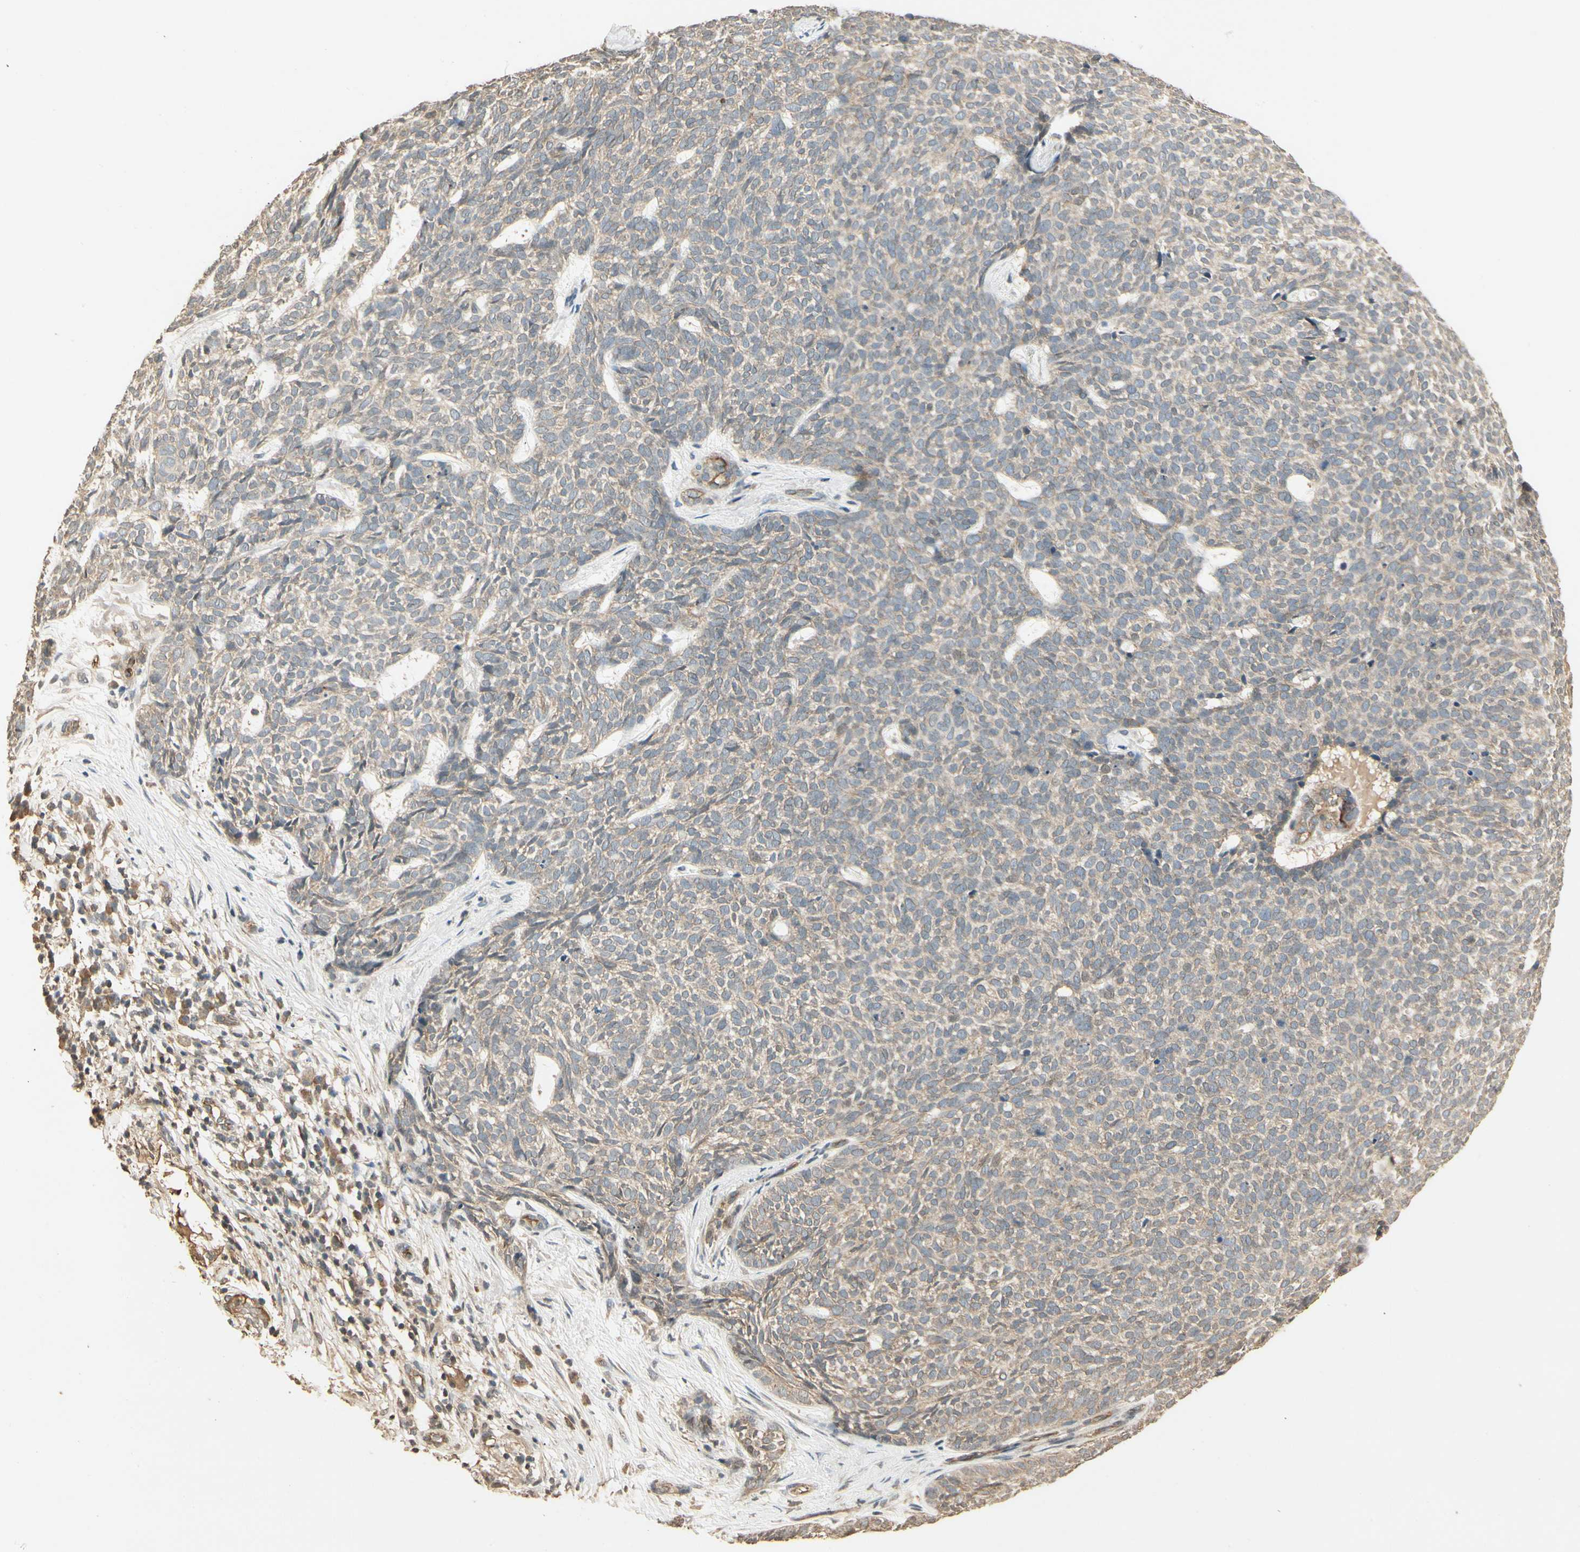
{"staining": {"intensity": "weak", "quantity": "25%-75%", "location": "cytoplasmic/membranous"}, "tissue": "skin cancer", "cell_type": "Tumor cells", "image_type": "cancer", "snomed": [{"axis": "morphology", "description": "Basal cell carcinoma"}, {"axis": "topography", "description": "Skin"}], "caption": "Protein expression analysis of human skin cancer reveals weak cytoplasmic/membranous positivity in about 25%-75% of tumor cells. The protein of interest is shown in brown color, while the nuclei are stained blue.", "gene": "RNF180", "patient": {"sex": "female", "age": 84}}